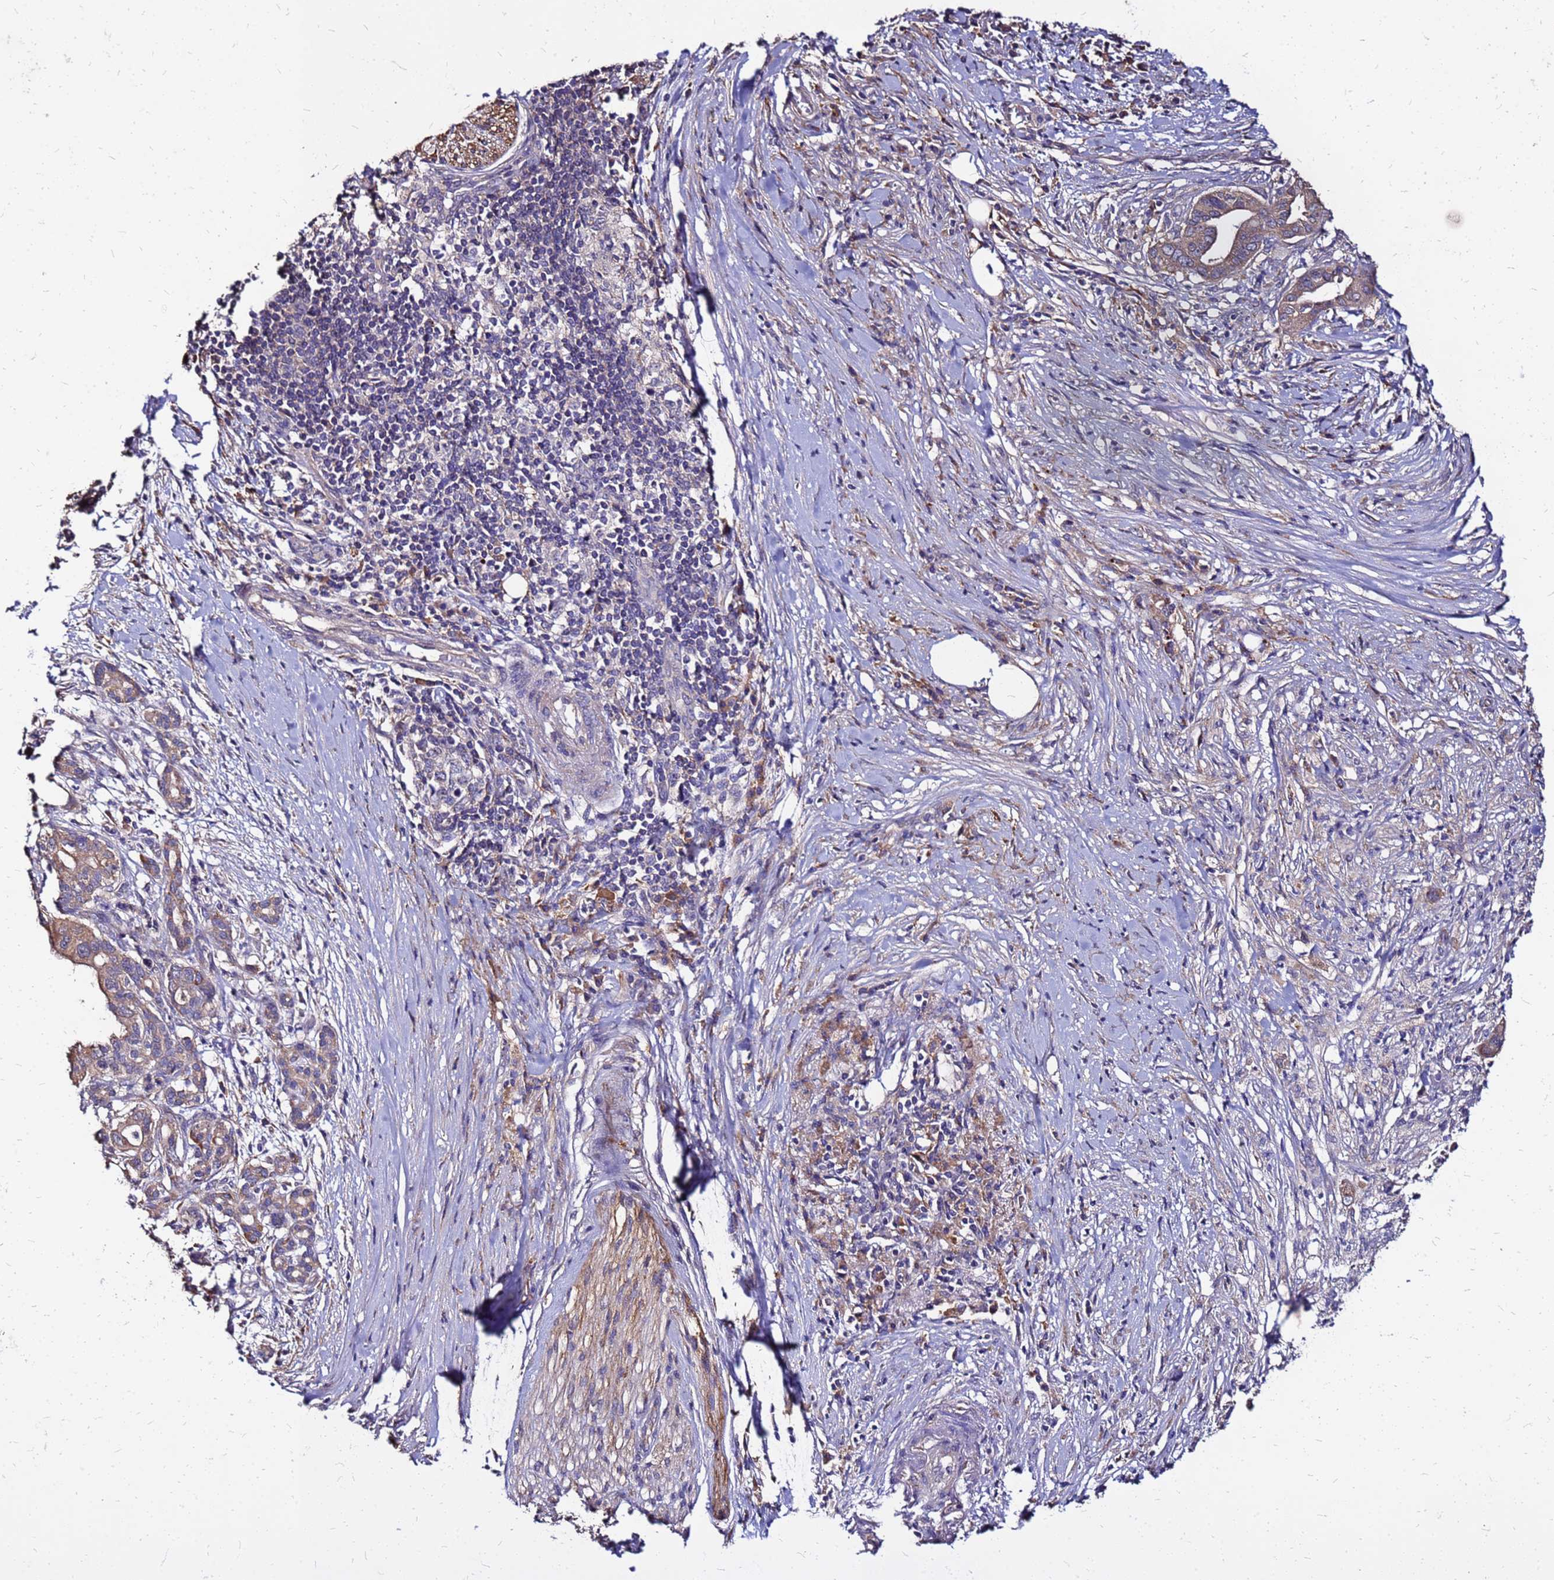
{"staining": {"intensity": "moderate", "quantity": ">75%", "location": "cytoplasmic/membranous"}, "tissue": "pancreatic cancer", "cell_type": "Tumor cells", "image_type": "cancer", "snomed": [{"axis": "morphology", "description": "Adenocarcinoma, NOS"}, {"axis": "topography", "description": "Pancreas"}], "caption": "An immunohistochemistry photomicrograph of neoplastic tissue is shown. Protein staining in brown shows moderate cytoplasmic/membranous positivity in pancreatic cancer (adenocarcinoma) within tumor cells. The staining was performed using DAB, with brown indicating positive protein expression. Nuclei are stained blue with hematoxylin.", "gene": "ARHGEF5", "patient": {"sex": "male", "age": 58}}